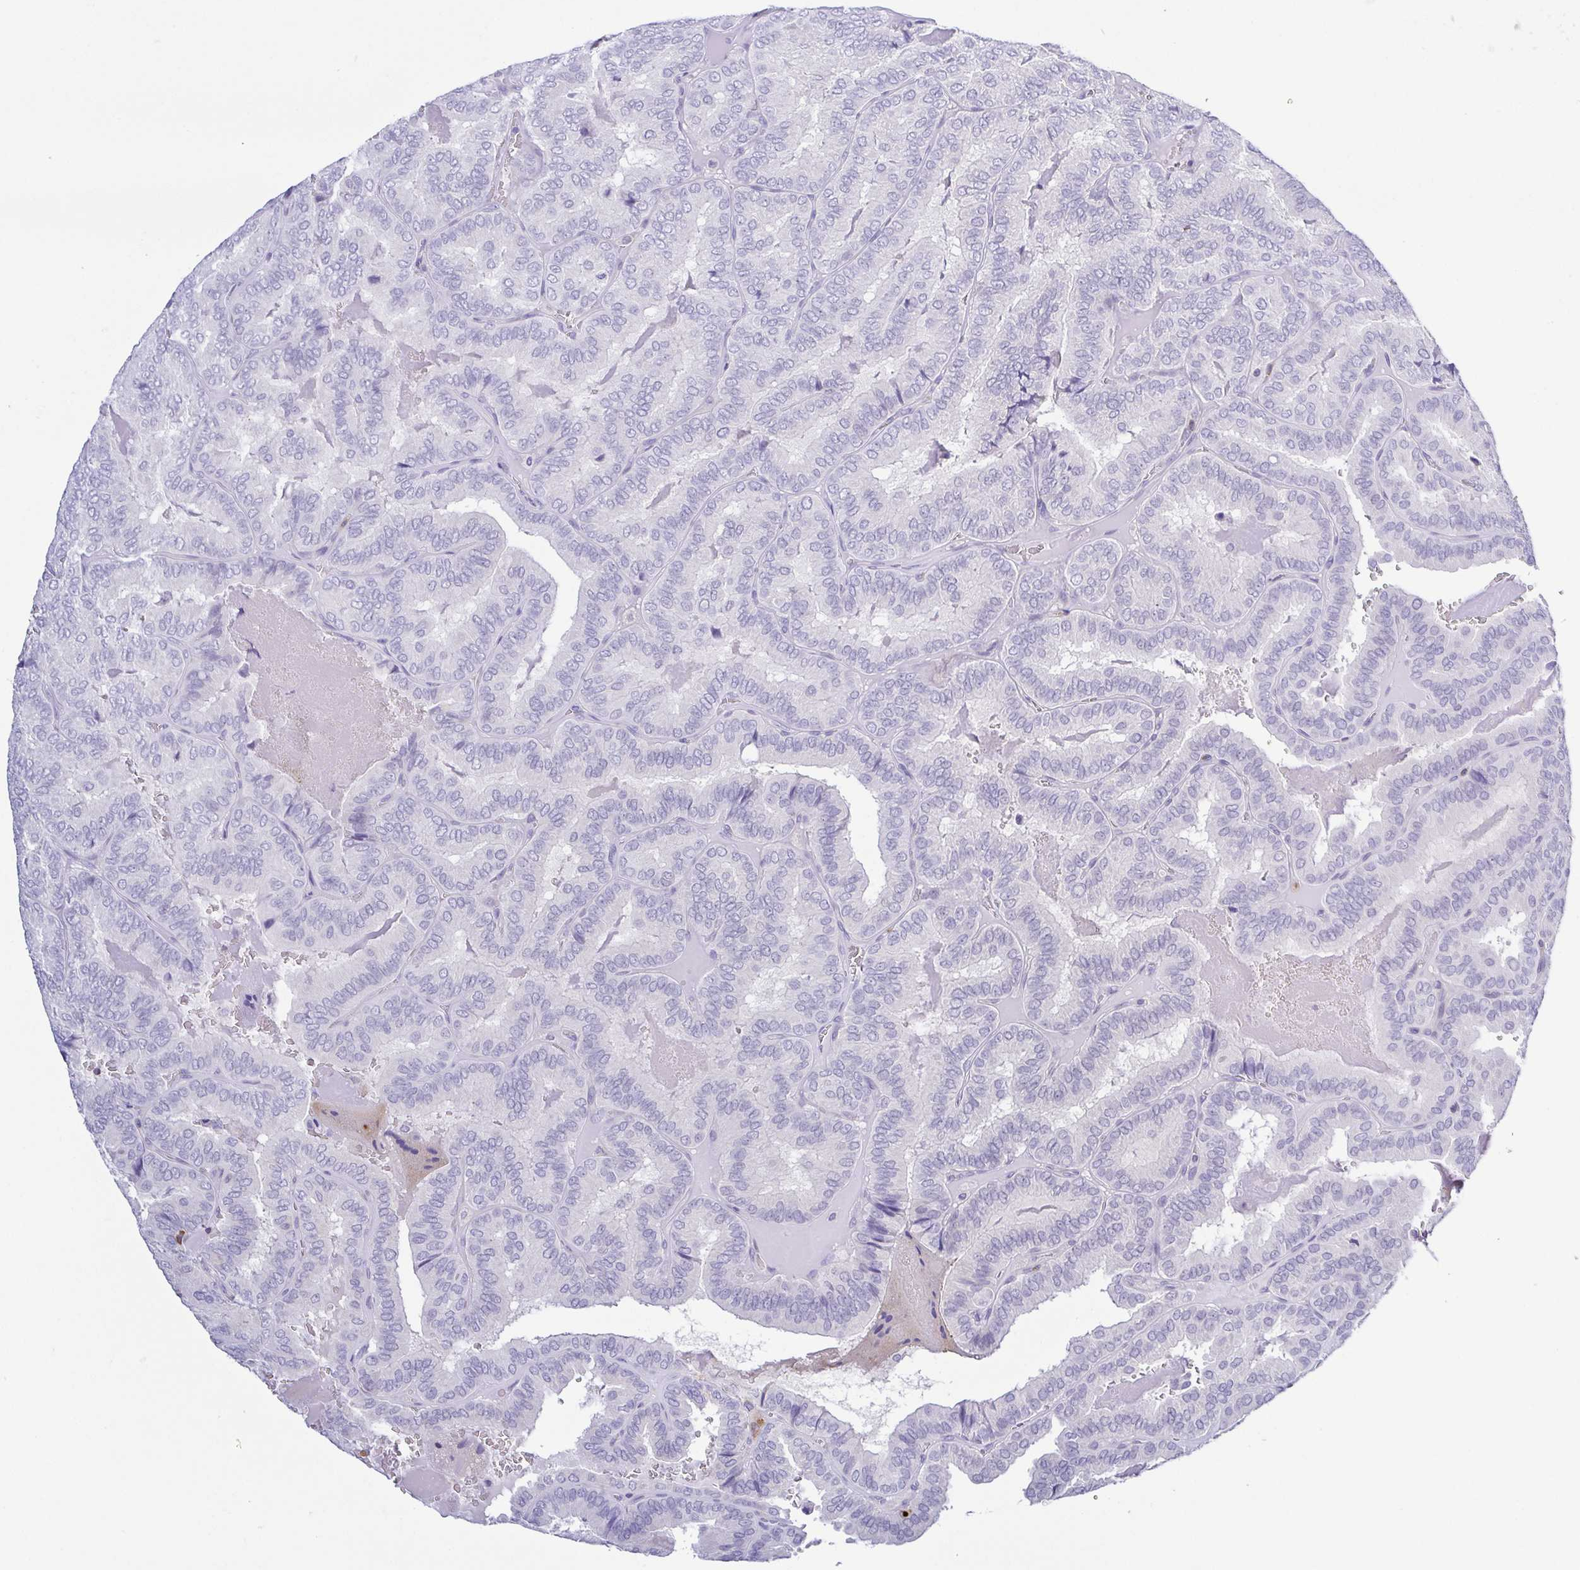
{"staining": {"intensity": "negative", "quantity": "none", "location": "none"}, "tissue": "thyroid cancer", "cell_type": "Tumor cells", "image_type": "cancer", "snomed": [{"axis": "morphology", "description": "Papillary adenocarcinoma, NOS"}, {"axis": "topography", "description": "Thyroid gland"}], "caption": "Immunohistochemistry of human thyroid papillary adenocarcinoma exhibits no expression in tumor cells.", "gene": "PGLYRP1", "patient": {"sex": "female", "age": 75}}